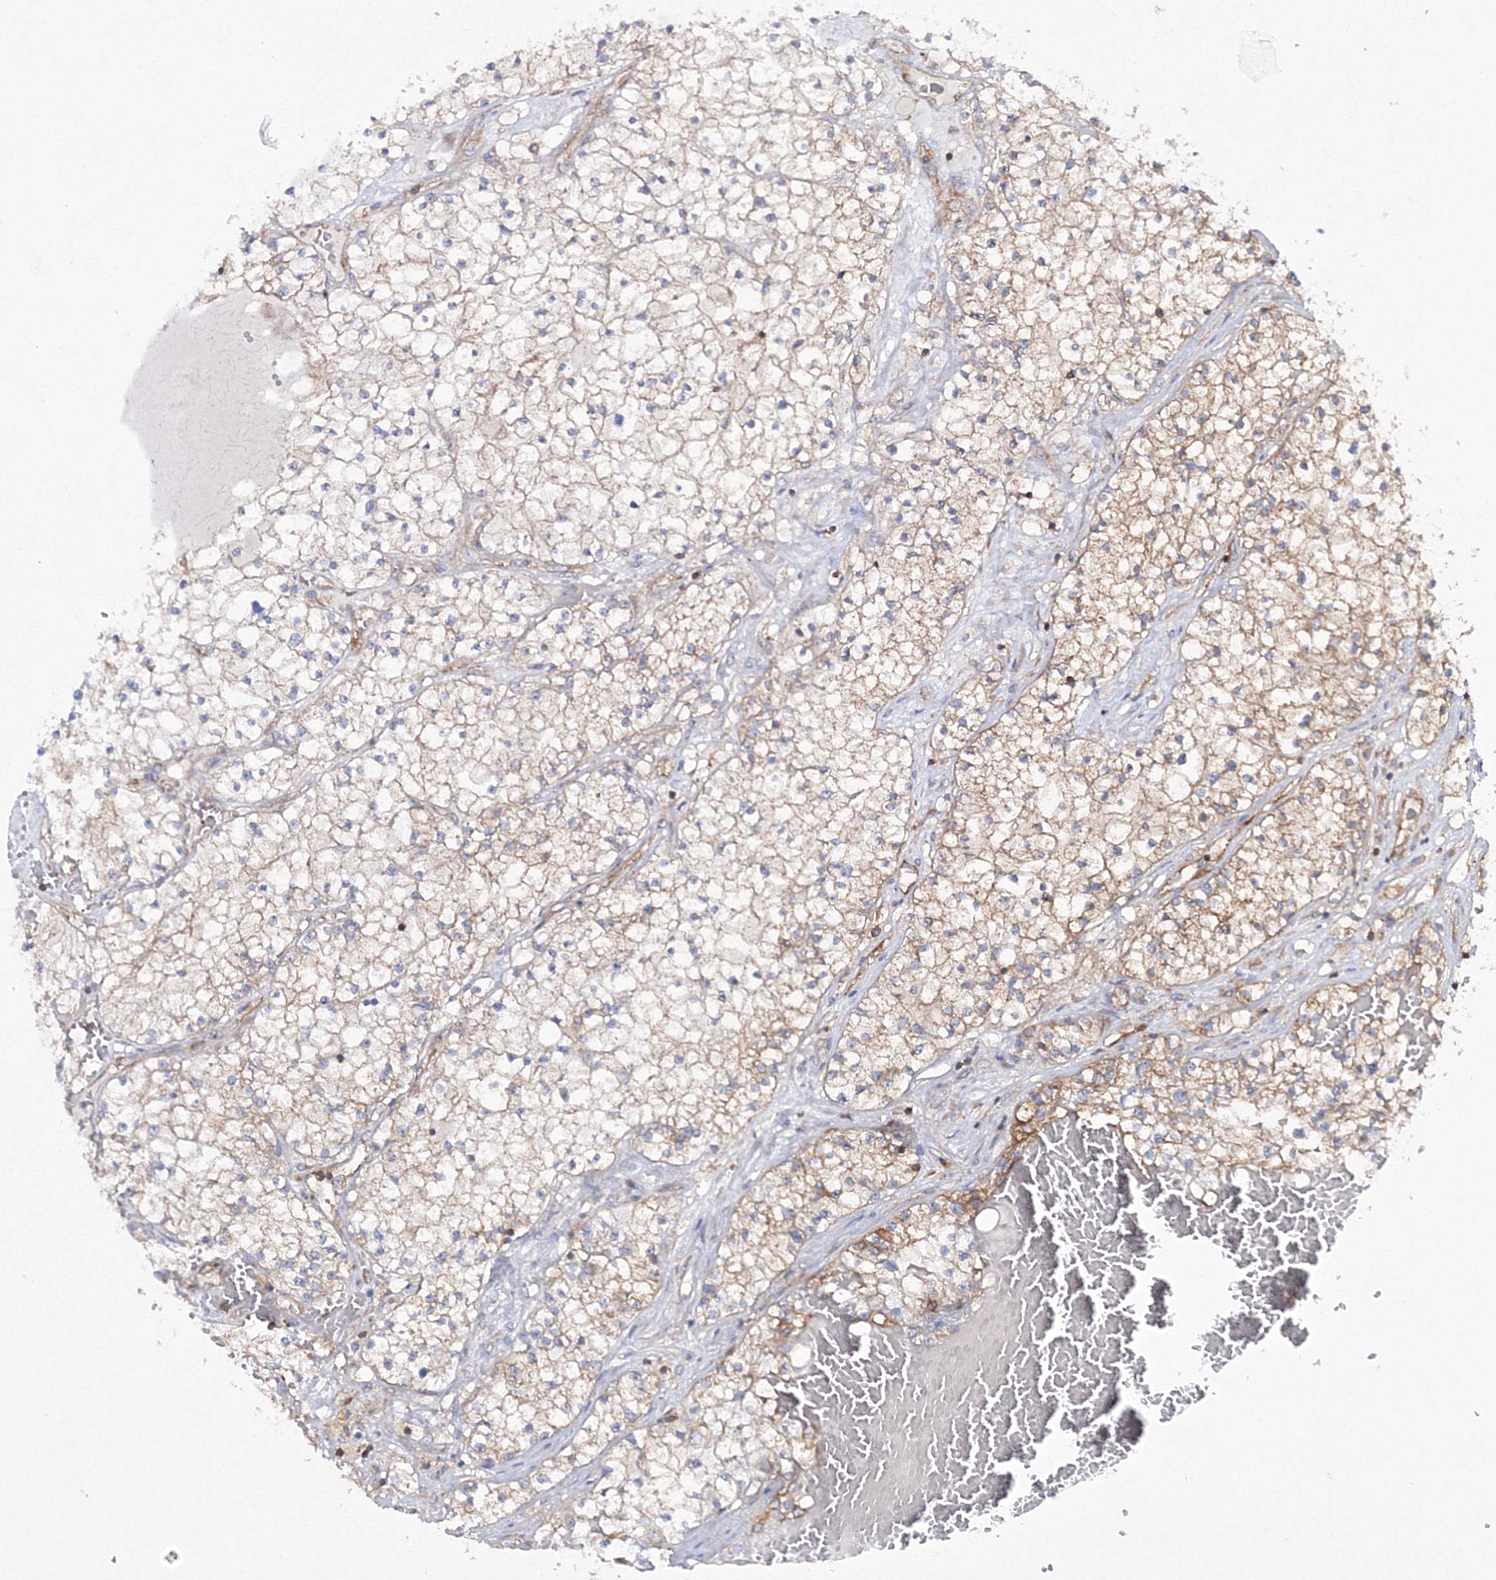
{"staining": {"intensity": "weak", "quantity": ">75%", "location": "cytoplasmic/membranous"}, "tissue": "renal cancer", "cell_type": "Tumor cells", "image_type": "cancer", "snomed": [{"axis": "morphology", "description": "Normal tissue, NOS"}, {"axis": "morphology", "description": "Adenocarcinoma, NOS"}, {"axis": "topography", "description": "Kidney"}], "caption": "Tumor cells reveal low levels of weak cytoplasmic/membranous expression in approximately >75% of cells in renal adenocarcinoma.", "gene": "HARS1", "patient": {"sex": "male", "age": 68}}